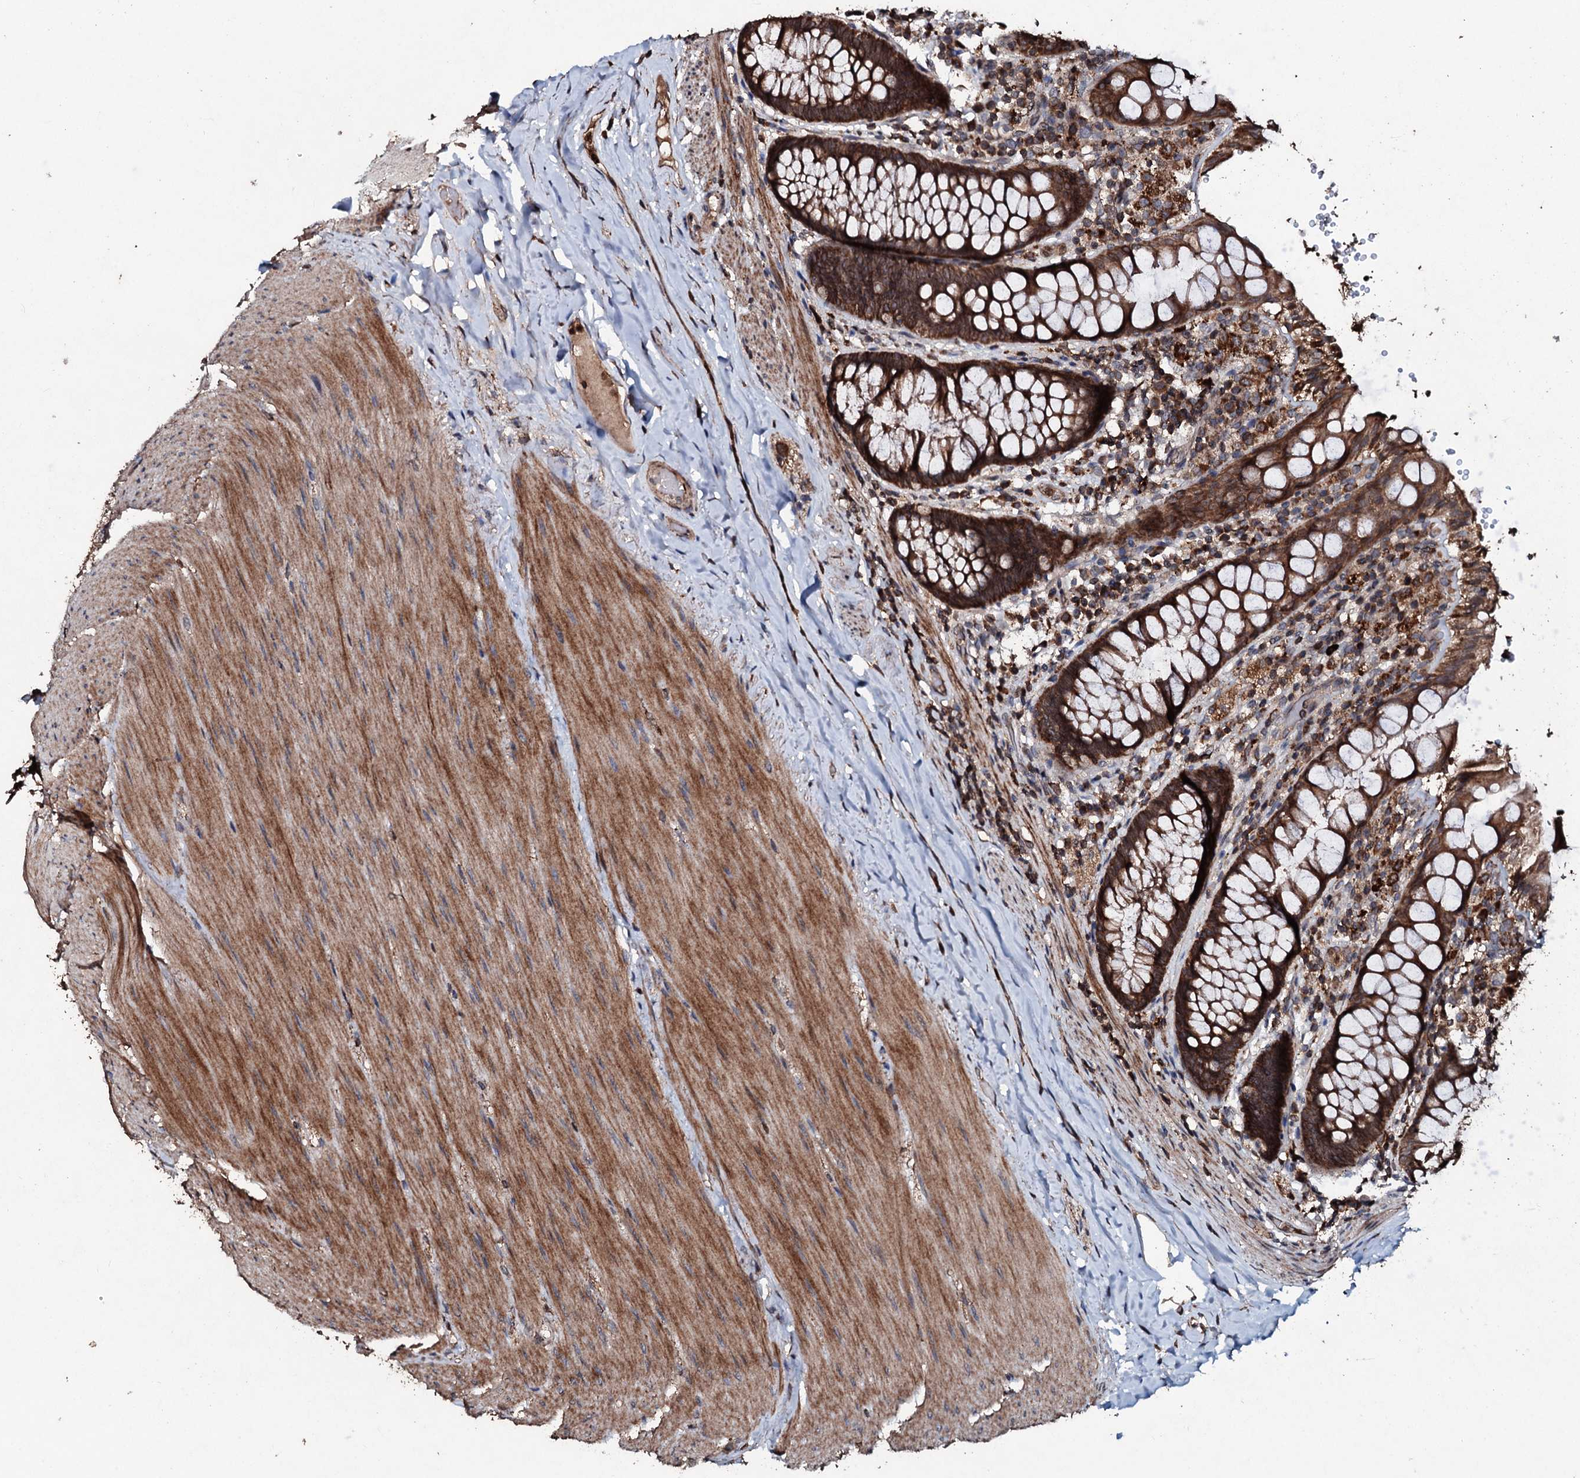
{"staining": {"intensity": "strong", "quantity": ">75%", "location": "cytoplasmic/membranous"}, "tissue": "rectum", "cell_type": "Glandular cells", "image_type": "normal", "snomed": [{"axis": "morphology", "description": "Normal tissue, NOS"}, {"axis": "topography", "description": "Rectum"}], "caption": "A high-resolution photomicrograph shows IHC staining of benign rectum, which shows strong cytoplasmic/membranous staining in approximately >75% of glandular cells.", "gene": "SDHAF2", "patient": {"sex": "male", "age": 83}}